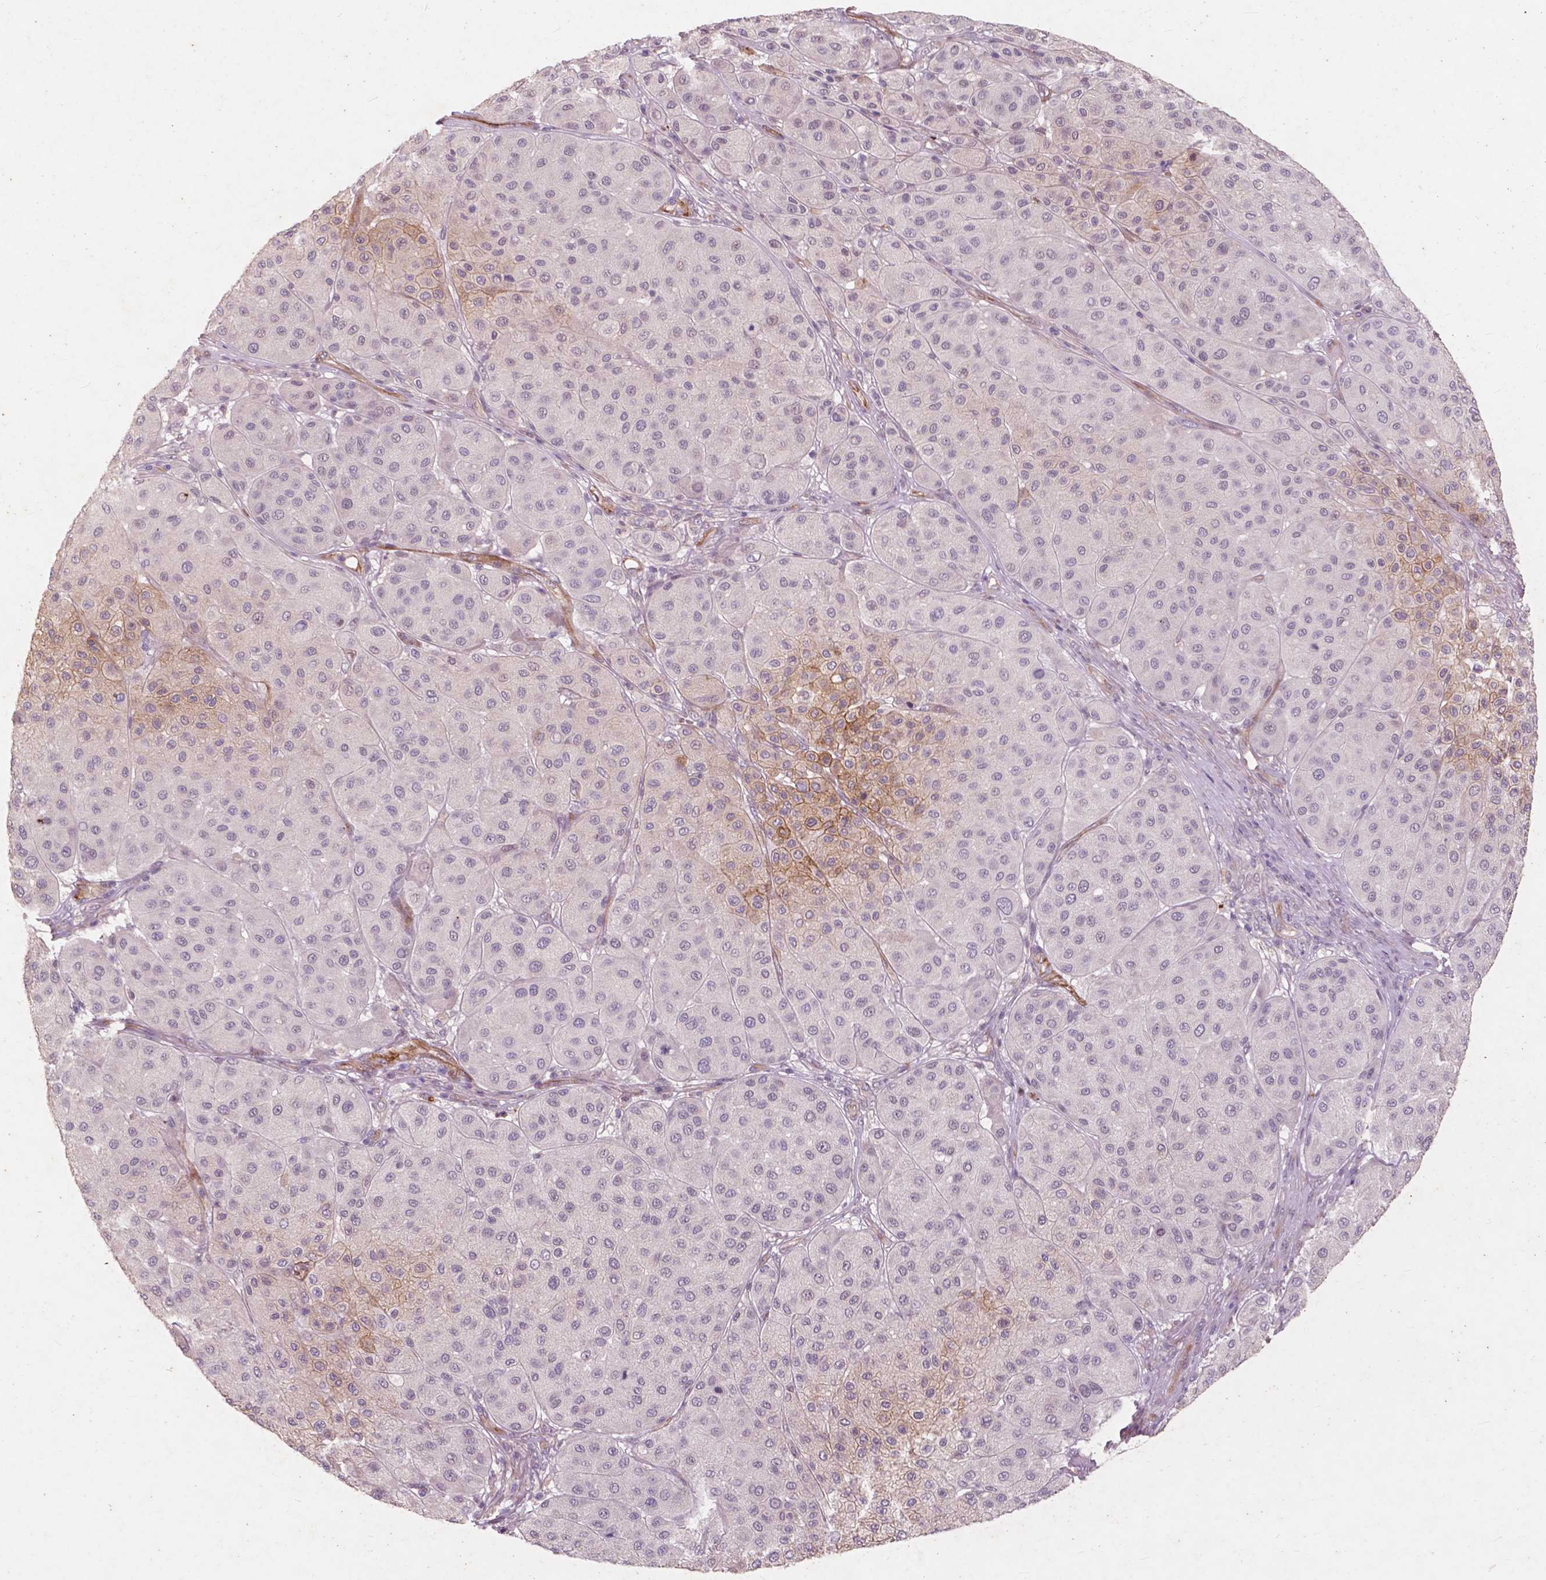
{"staining": {"intensity": "weak", "quantity": "<25%", "location": "cytoplasmic/membranous"}, "tissue": "melanoma", "cell_type": "Tumor cells", "image_type": "cancer", "snomed": [{"axis": "morphology", "description": "Malignant melanoma, Metastatic site"}, {"axis": "topography", "description": "Smooth muscle"}], "caption": "Immunohistochemical staining of malignant melanoma (metastatic site) displays no significant staining in tumor cells.", "gene": "RFPL4B", "patient": {"sex": "male", "age": 41}}